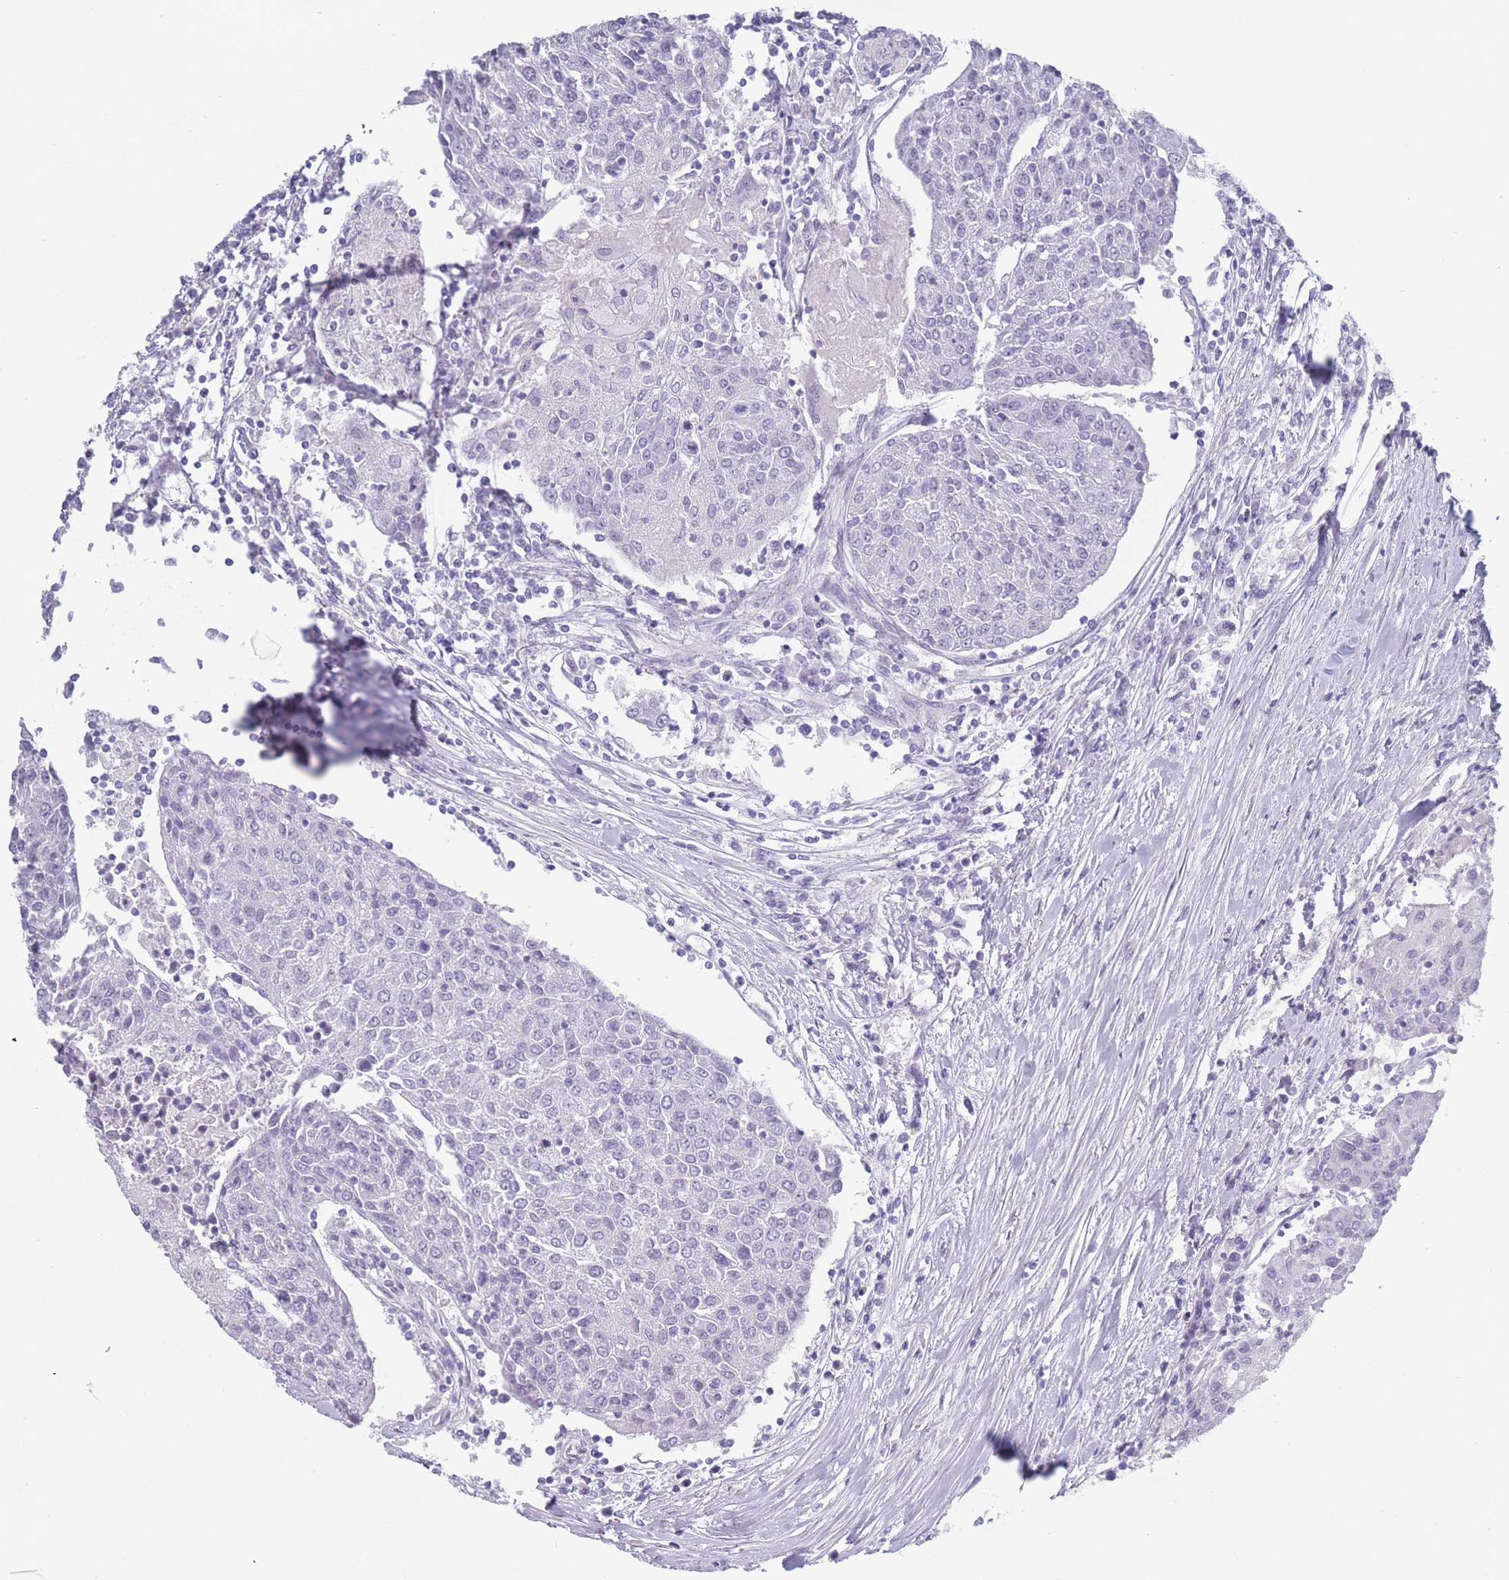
{"staining": {"intensity": "negative", "quantity": "none", "location": "none"}, "tissue": "urothelial cancer", "cell_type": "Tumor cells", "image_type": "cancer", "snomed": [{"axis": "morphology", "description": "Urothelial carcinoma, High grade"}, {"axis": "topography", "description": "Urinary bladder"}], "caption": "Immunohistochemical staining of human urothelial carcinoma (high-grade) demonstrates no significant positivity in tumor cells.", "gene": "ROS1", "patient": {"sex": "female", "age": 85}}